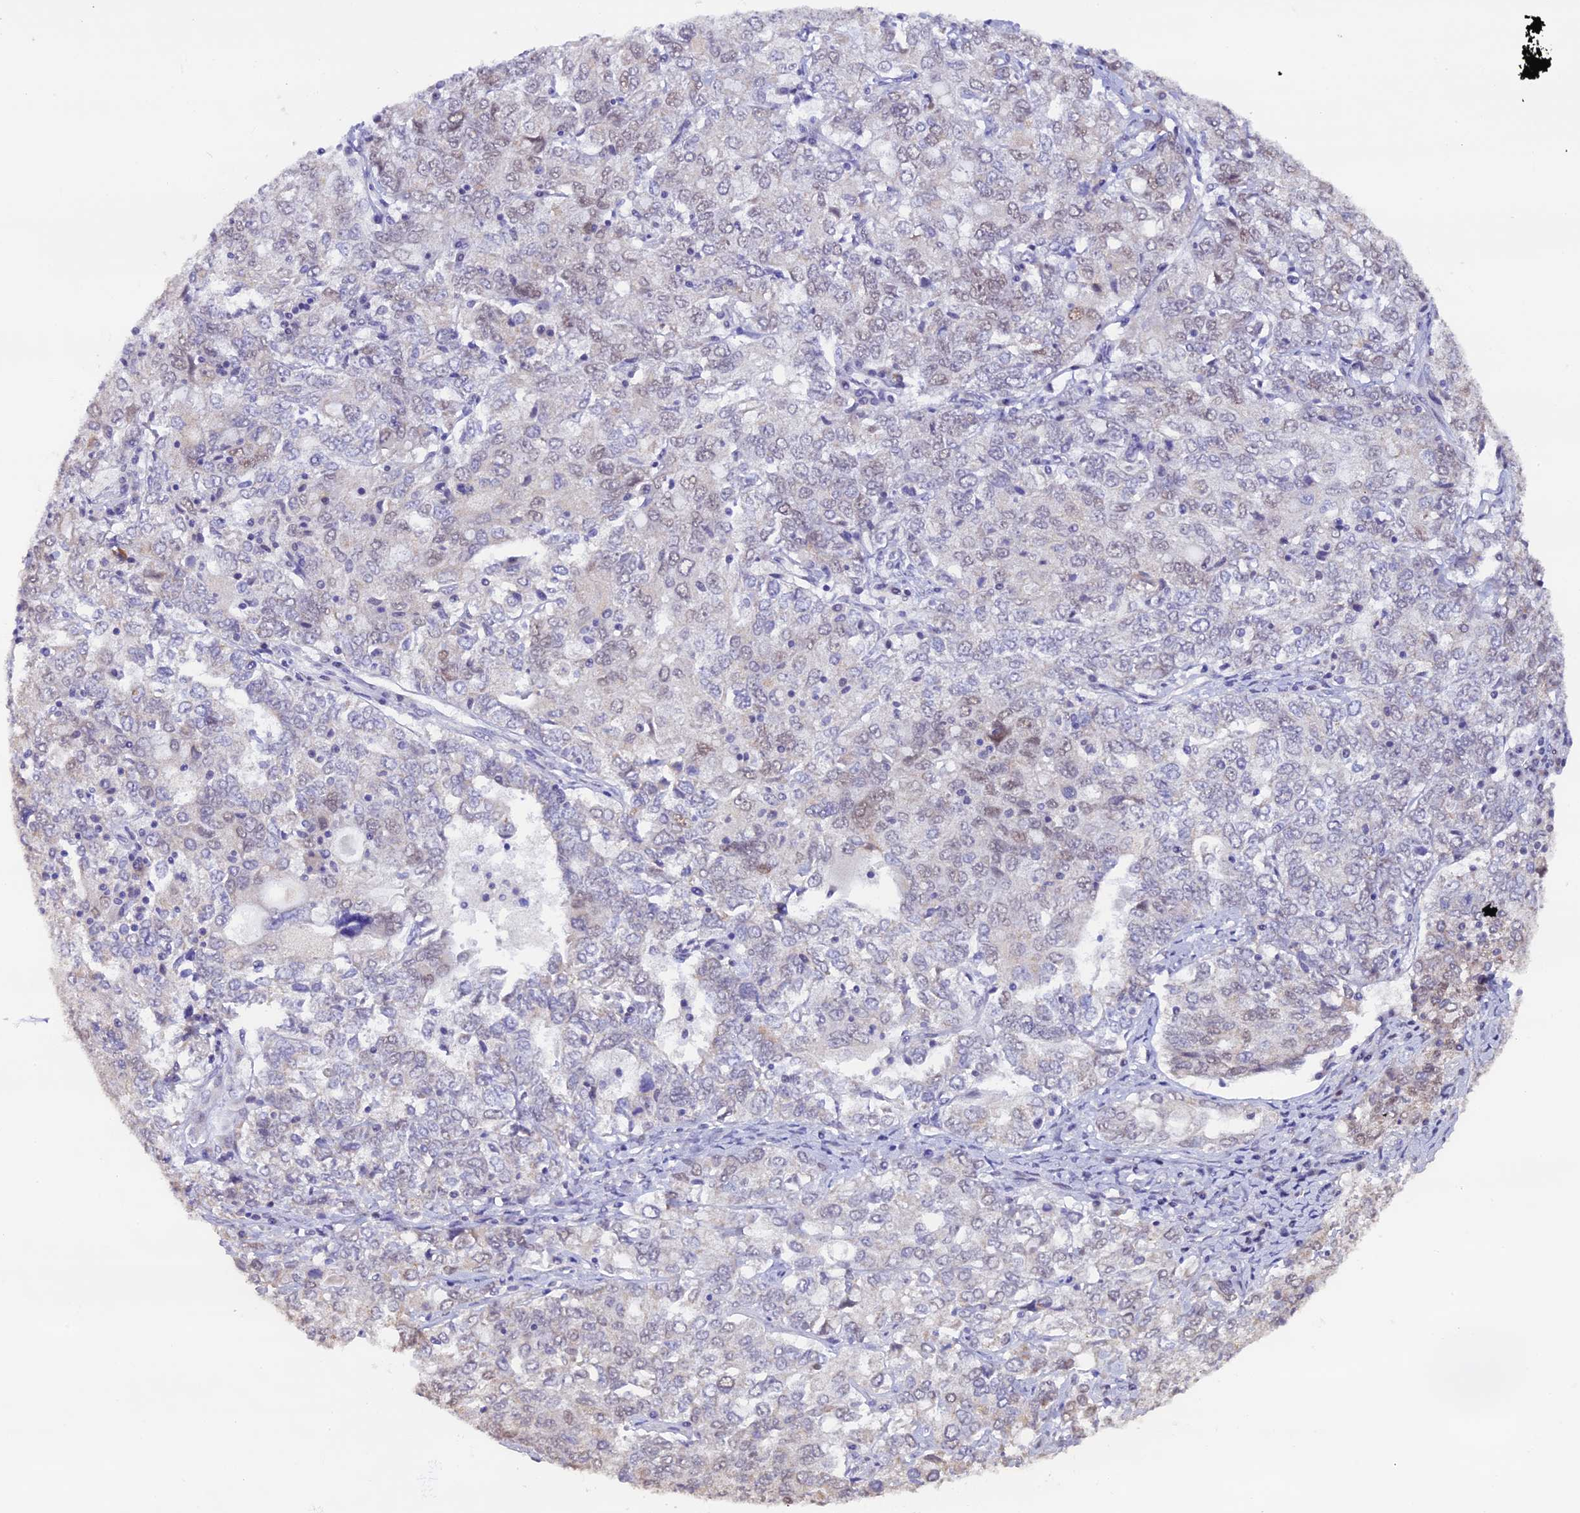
{"staining": {"intensity": "negative", "quantity": "none", "location": "none"}, "tissue": "ovarian cancer", "cell_type": "Tumor cells", "image_type": "cancer", "snomed": [{"axis": "morphology", "description": "Carcinoma, endometroid"}, {"axis": "topography", "description": "Ovary"}], "caption": "Immunohistochemistry (IHC) of human ovarian cancer (endometroid carcinoma) demonstrates no expression in tumor cells.", "gene": "OSGEP", "patient": {"sex": "female", "age": 62}}